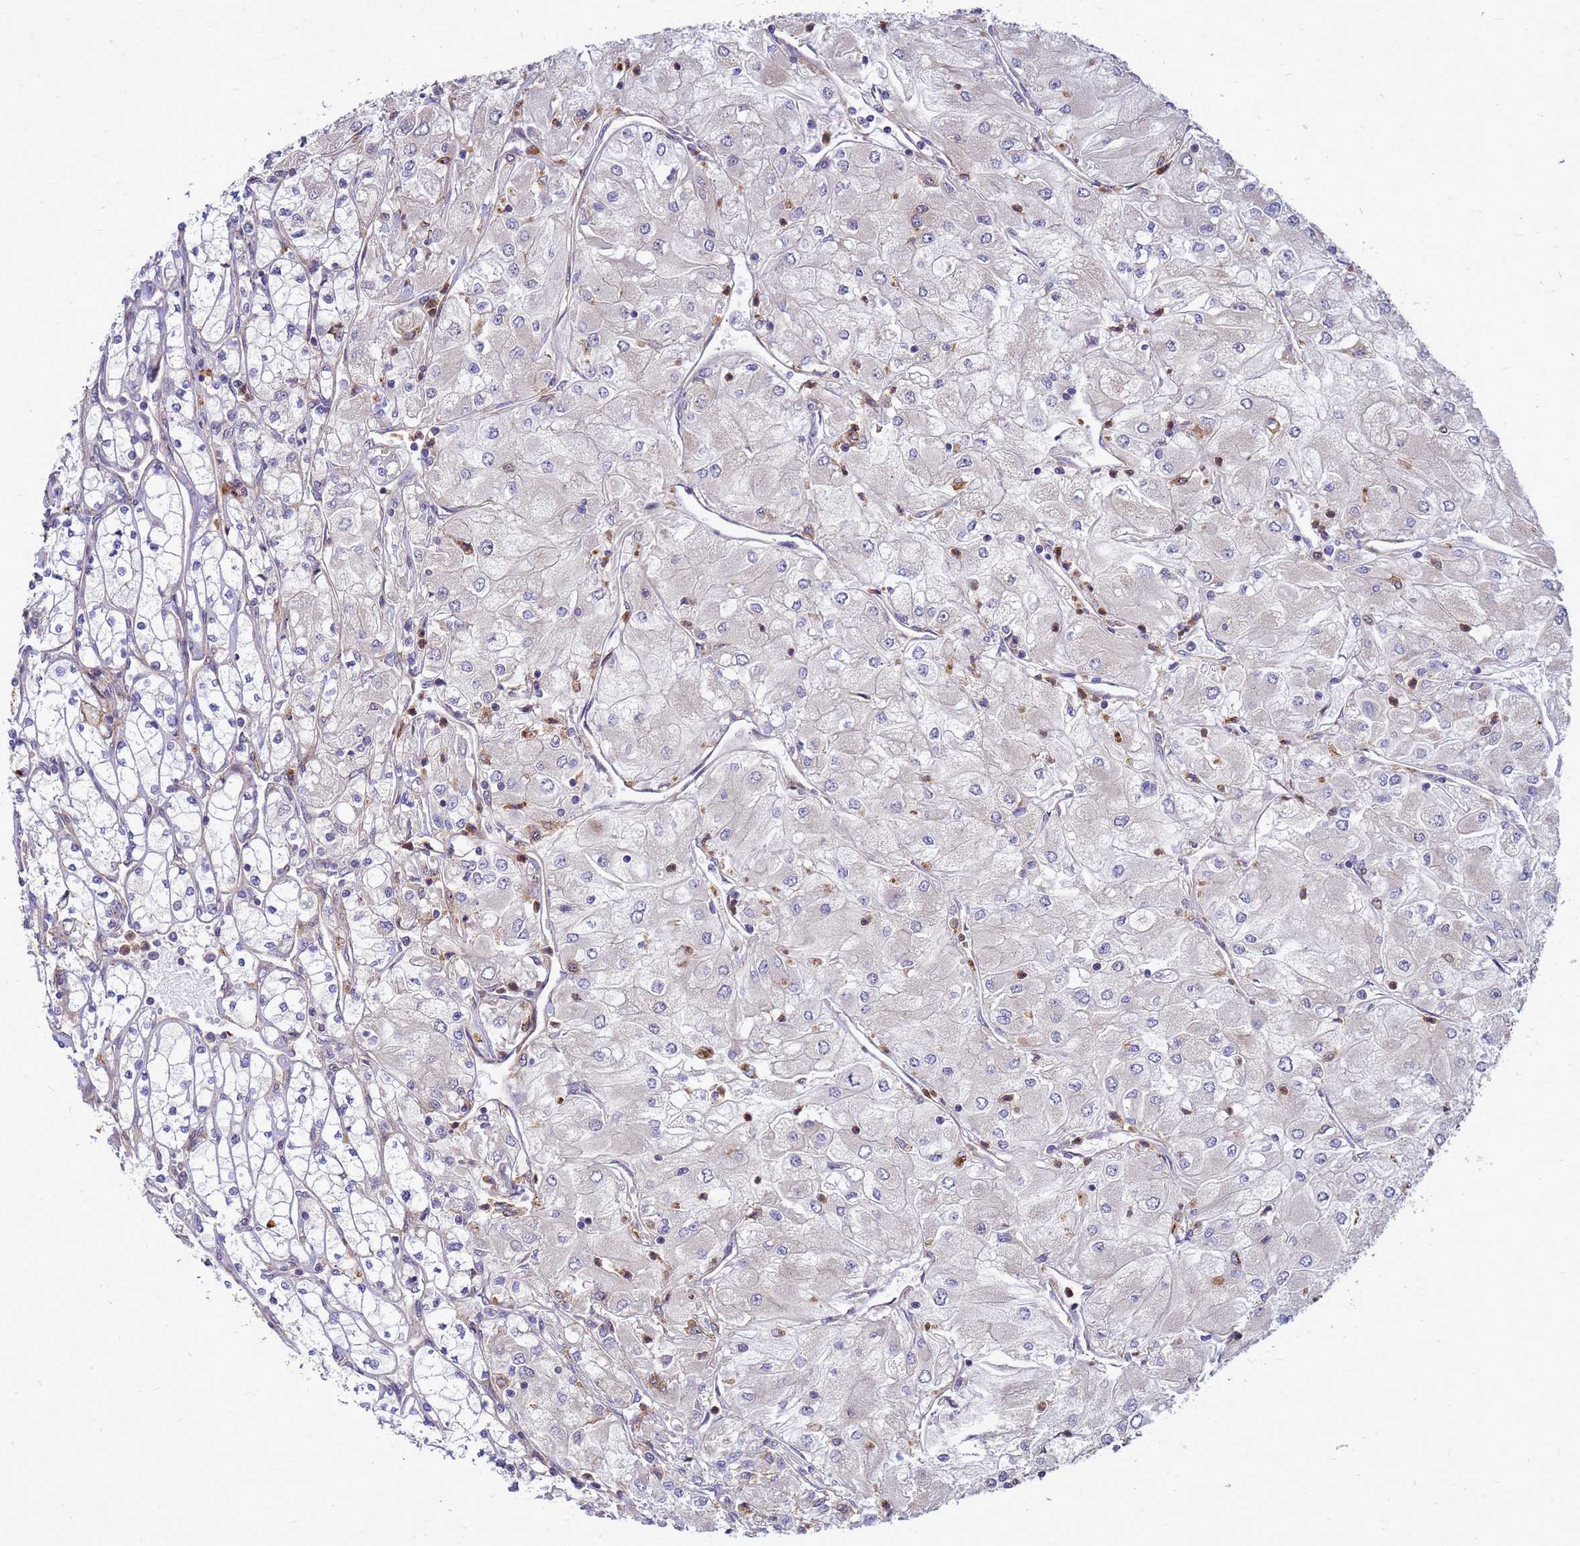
{"staining": {"intensity": "negative", "quantity": "none", "location": "none"}, "tissue": "renal cancer", "cell_type": "Tumor cells", "image_type": "cancer", "snomed": [{"axis": "morphology", "description": "Adenocarcinoma, NOS"}, {"axis": "topography", "description": "Kidney"}], "caption": "Immunohistochemistry micrograph of renal cancer (adenocarcinoma) stained for a protein (brown), which exhibits no staining in tumor cells.", "gene": "RNF215", "patient": {"sex": "male", "age": 80}}